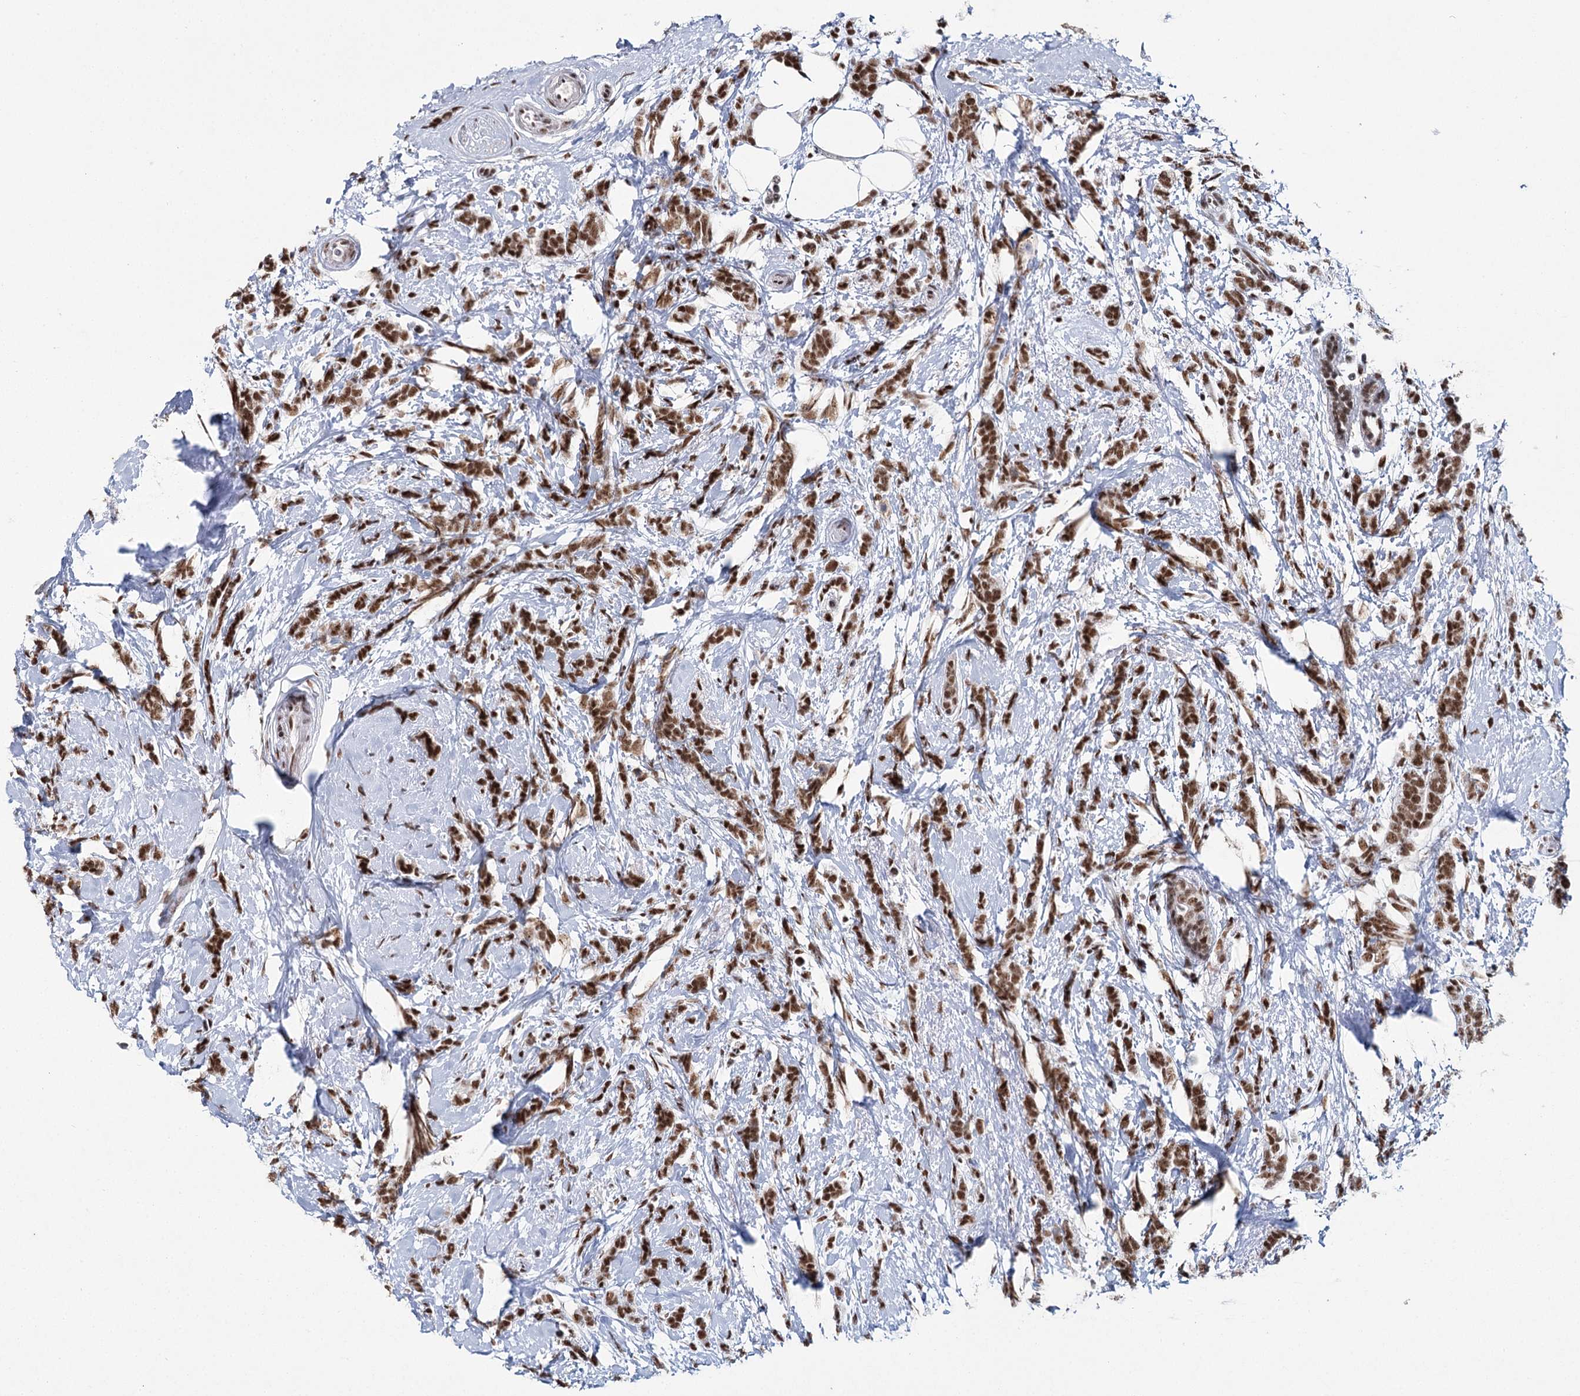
{"staining": {"intensity": "strong", "quantity": ">75%", "location": "nuclear"}, "tissue": "breast cancer", "cell_type": "Tumor cells", "image_type": "cancer", "snomed": [{"axis": "morphology", "description": "Lobular carcinoma"}, {"axis": "topography", "description": "Breast"}], "caption": "IHC (DAB) staining of human lobular carcinoma (breast) exhibits strong nuclear protein staining in about >75% of tumor cells.", "gene": "SCAF8", "patient": {"sex": "female", "age": 58}}